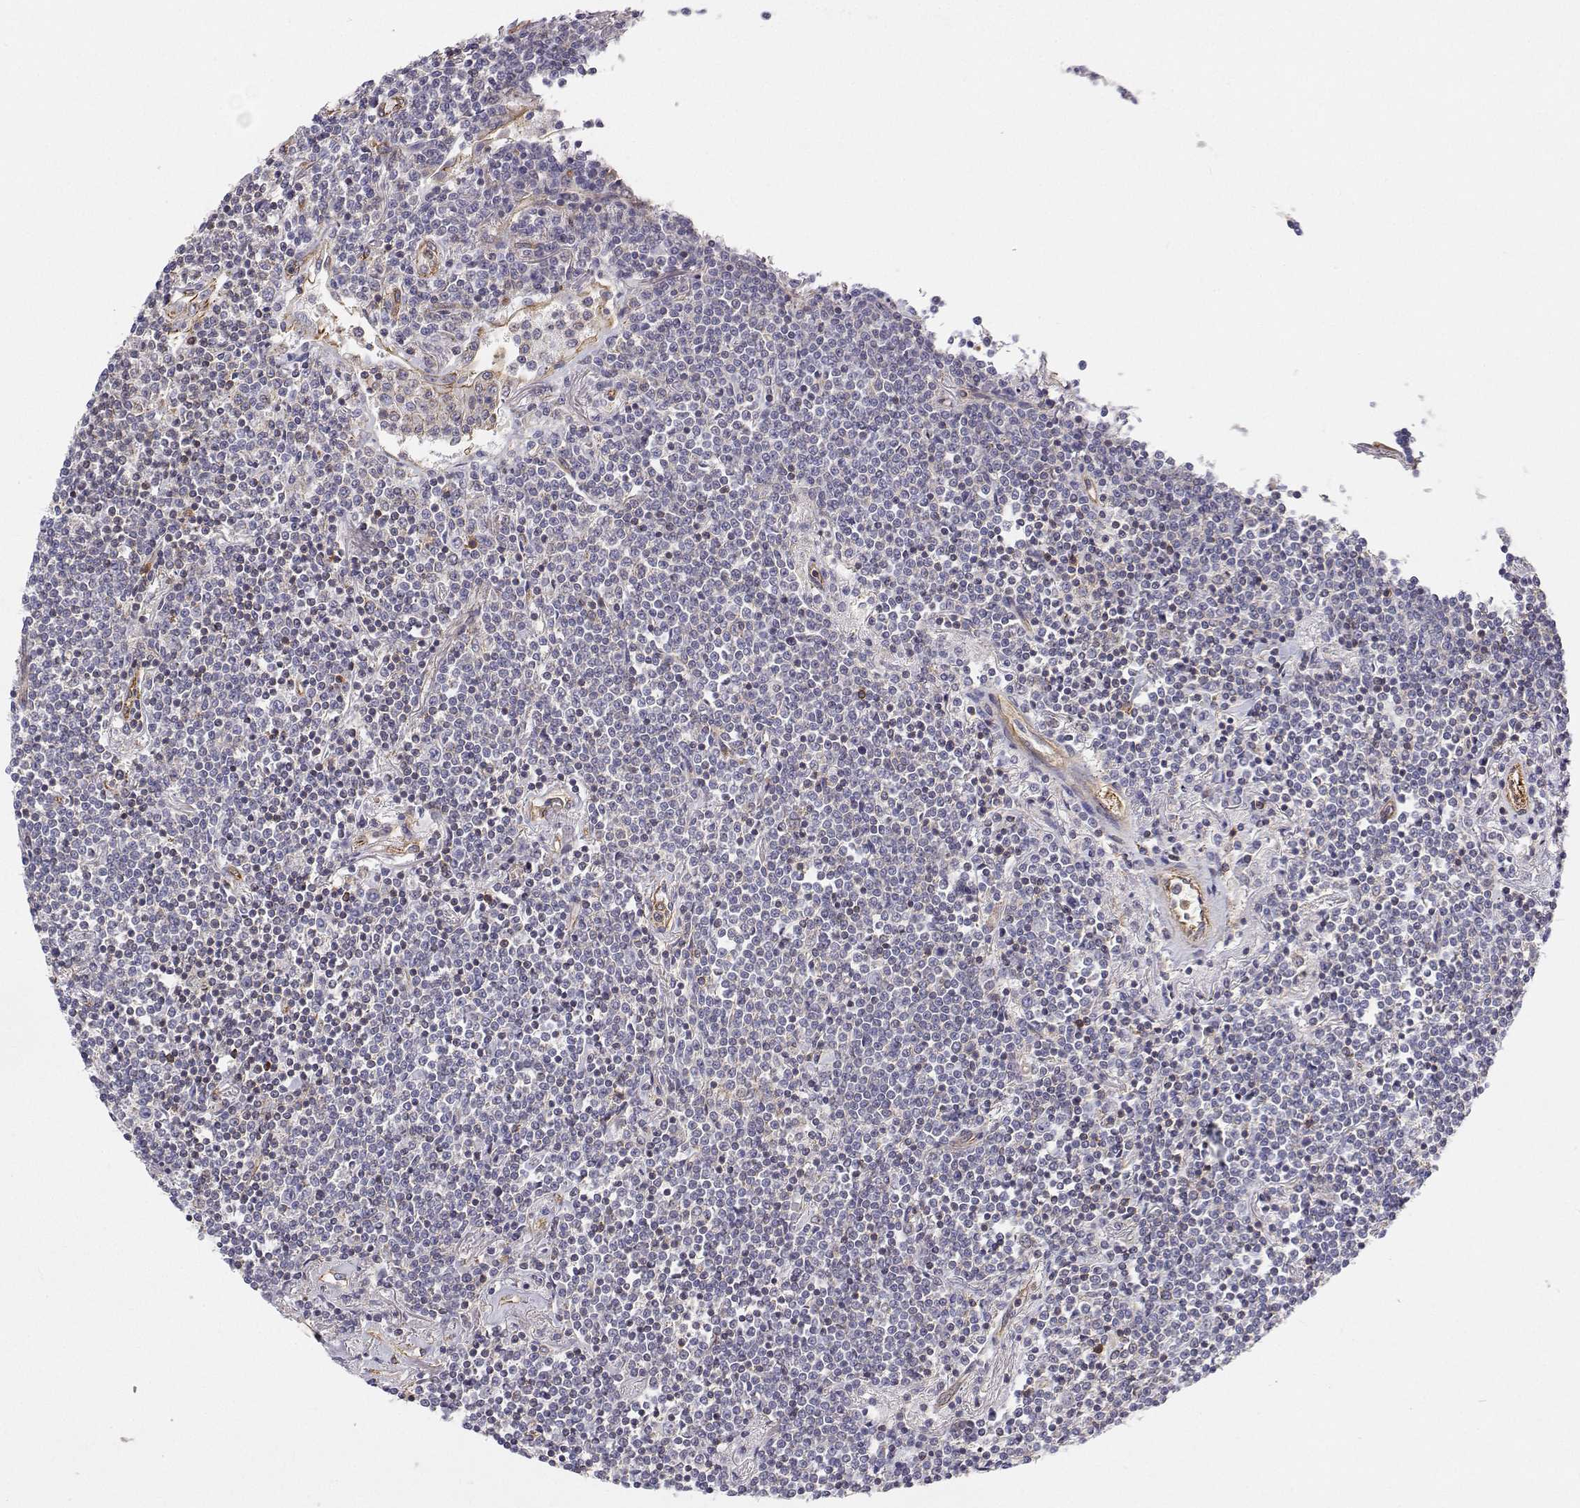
{"staining": {"intensity": "weak", "quantity": "<25%", "location": "cytoplasmic/membranous"}, "tissue": "lymphoma", "cell_type": "Tumor cells", "image_type": "cancer", "snomed": [{"axis": "morphology", "description": "Malignant lymphoma, non-Hodgkin's type, Low grade"}, {"axis": "topography", "description": "Lung"}], "caption": "Tumor cells show no significant protein expression in lymphoma.", "gene": "MYH9", "patient": {"sex": "female", "age": 71}}